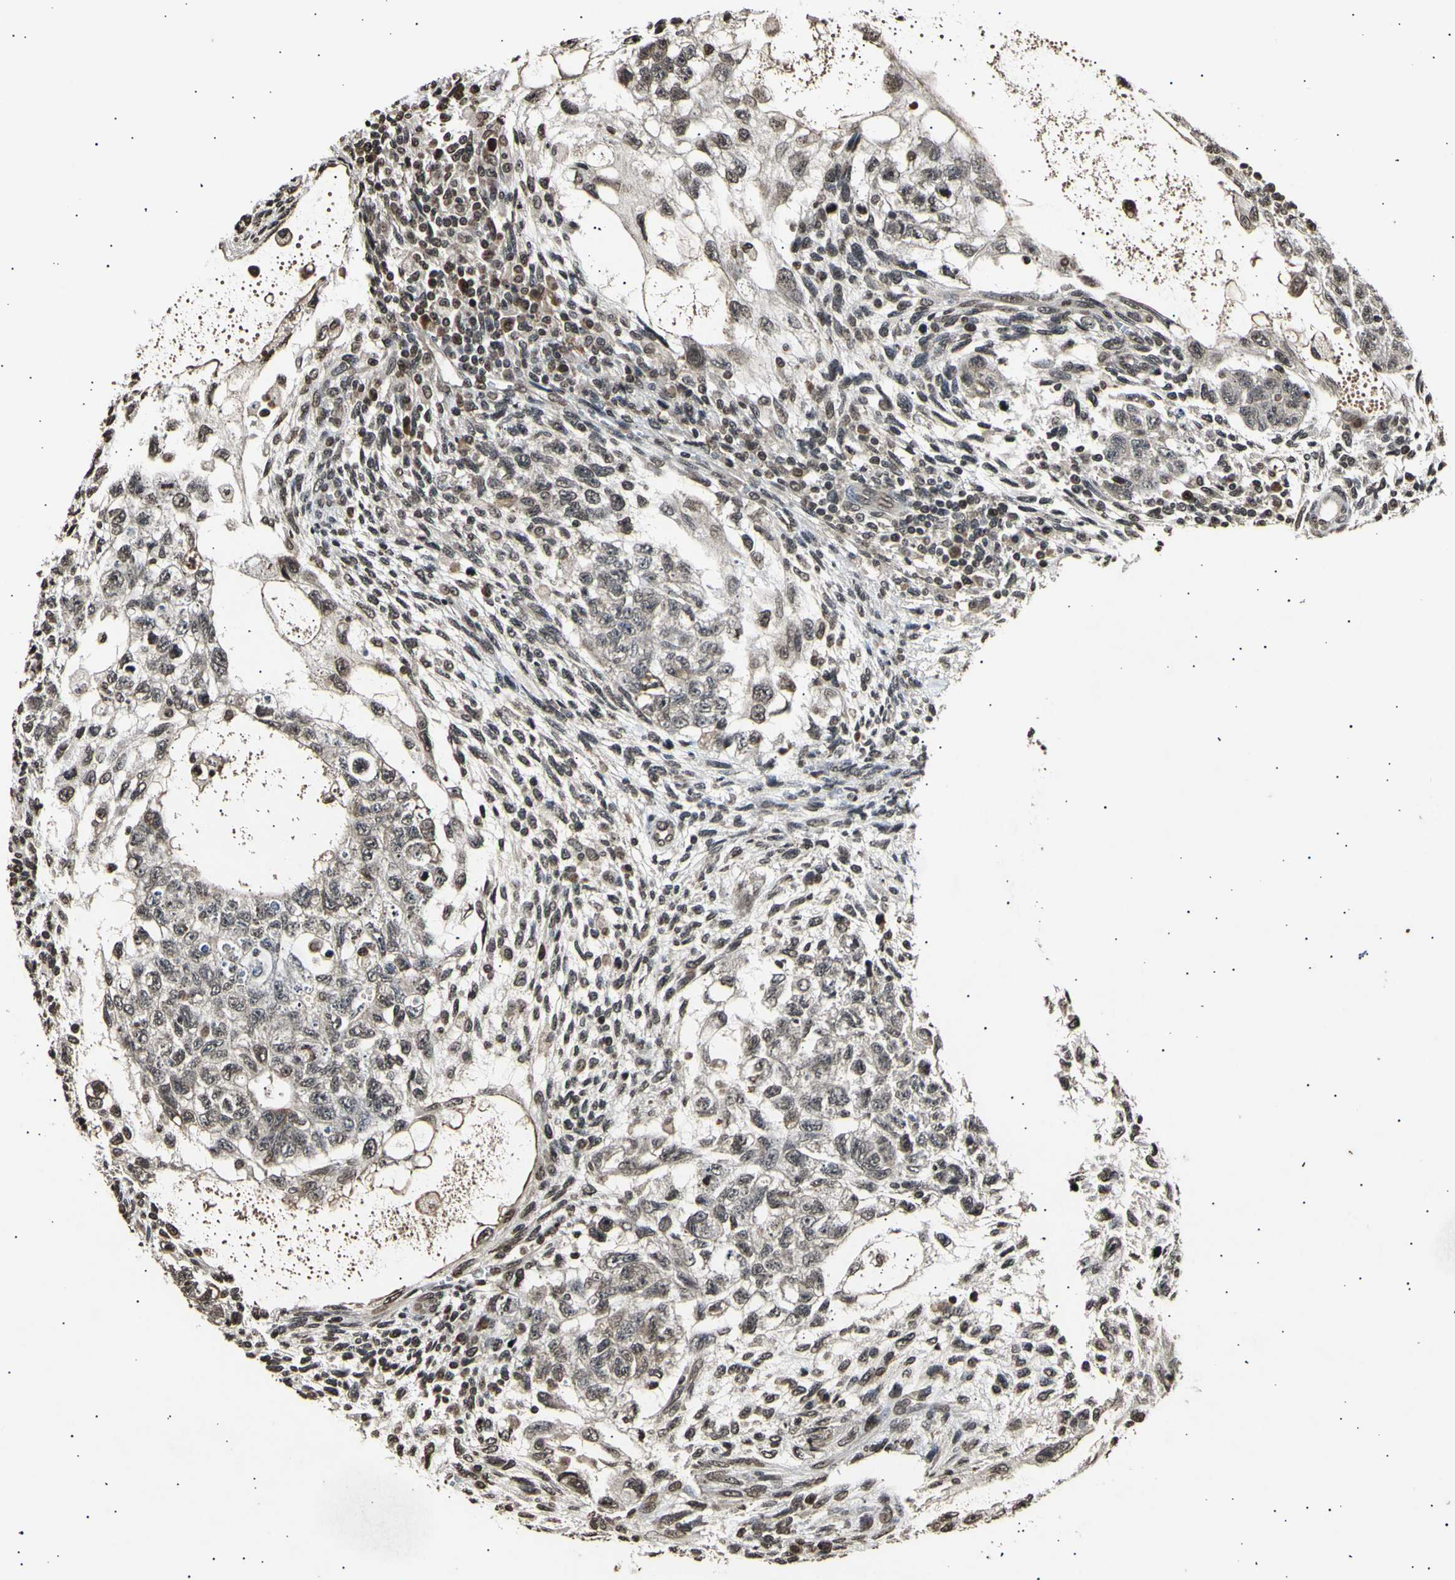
{"staining": {"intensity": "moderate", "quantity": ">75%", "location": "cytoplasmic/membranous,nuclear"}, "tissue": "testis cancer", "cell_type": "Tumor cells", "image_type": "cancer", "snomed": [{"axis": "morphology", "description": "Normal tissue, NOS"}, {"axis": "morphology", "description": "Carcinoma, Embryonal, NOS"}, {"axis": "topography", "description": "Testis"}], "caption": "Human embryonal carcinoma (testis) stained with a brown dye shows moderate cytoplasmic/membranous and nuclear positive positivity in about >75% of tumor cells.", "gene": "ANAPC7", "patient": {"sex": "male", "age": 36}}